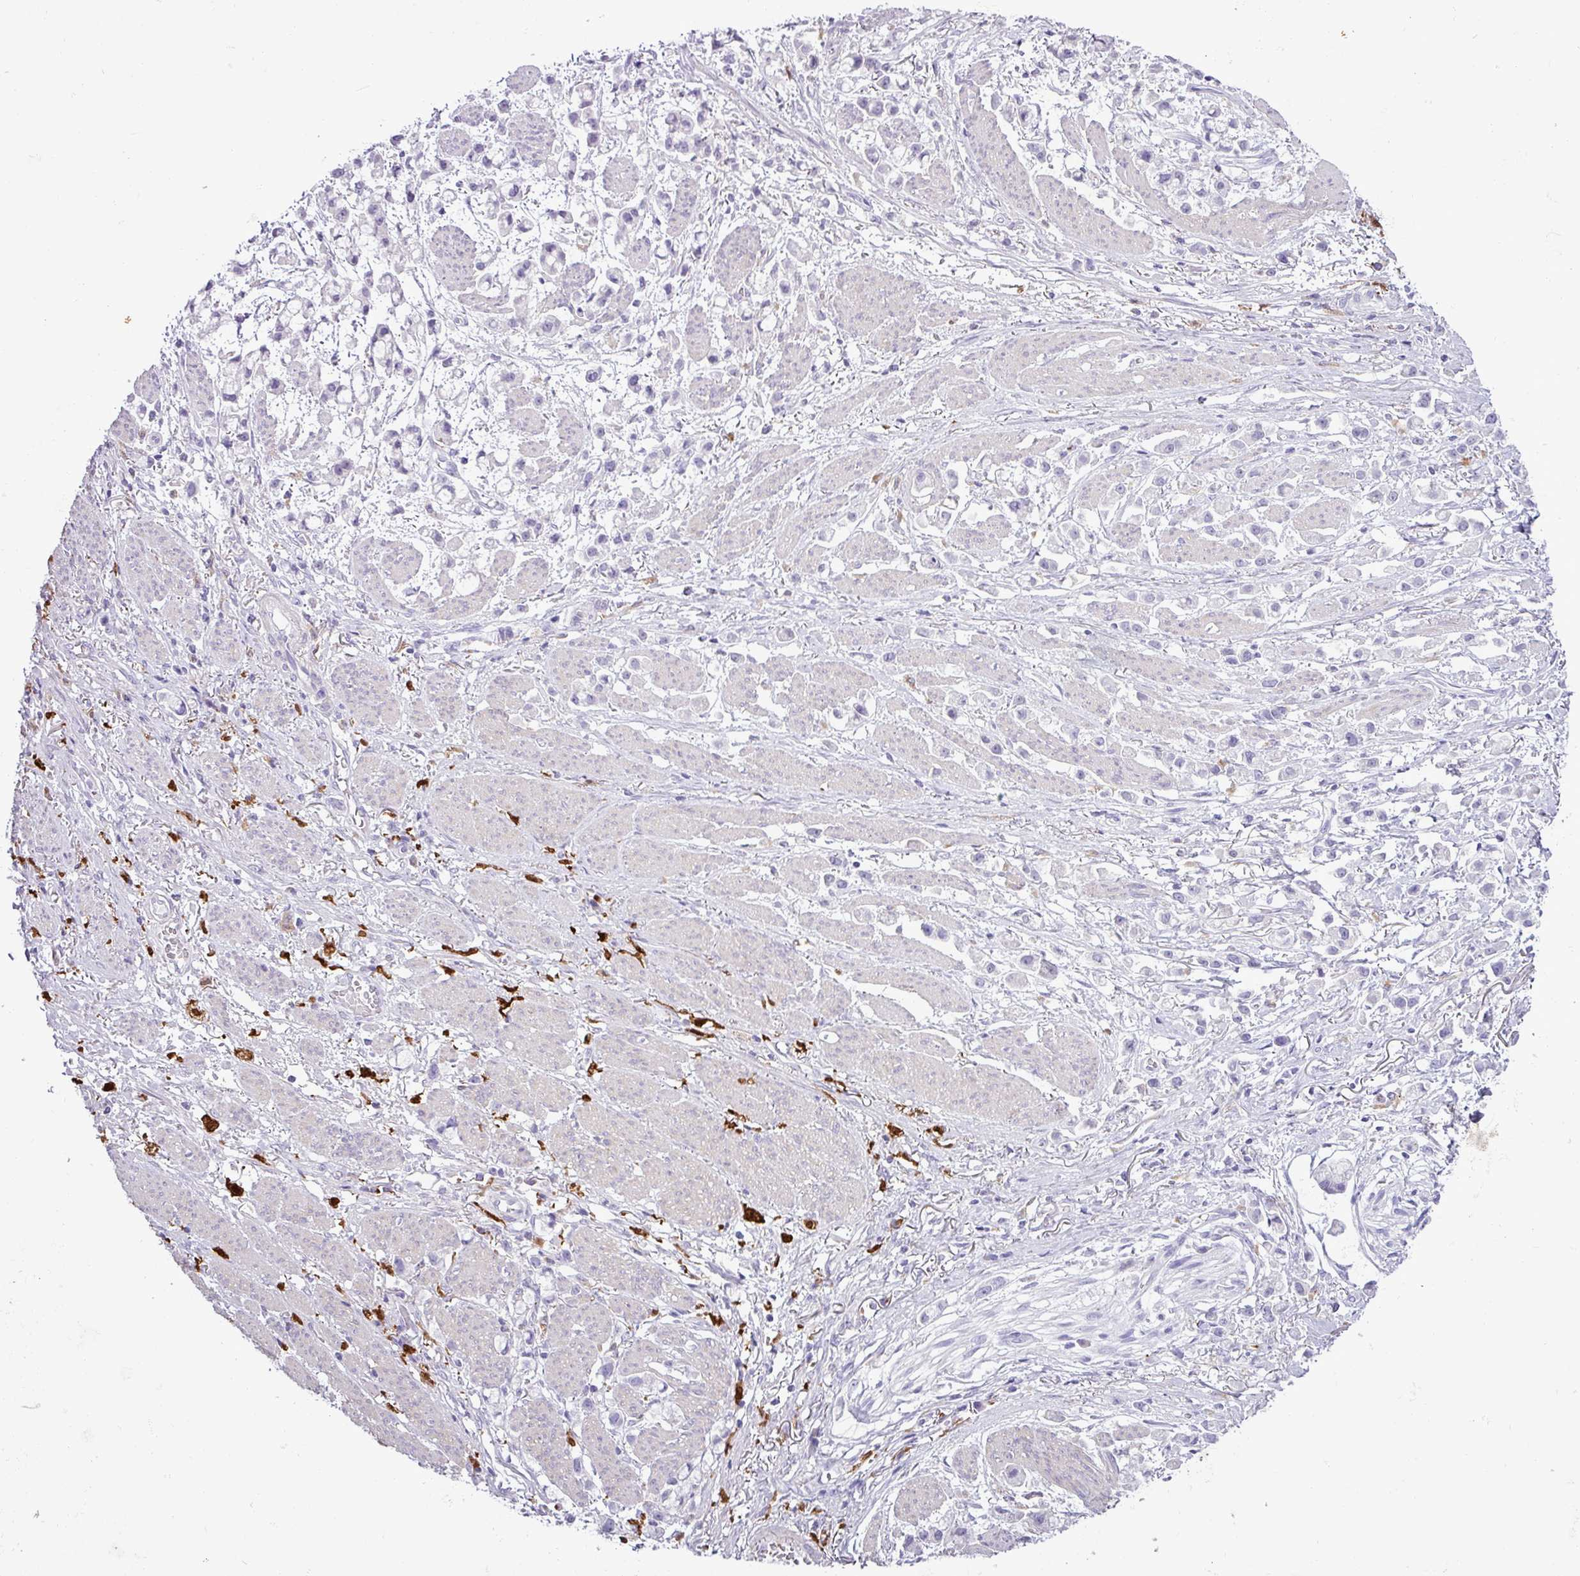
{"staining": {"intensity": "negative", "quantity": "none", "location": "none"}, "tissue": "stomach cancer", "cell_type": "Tumor cells", "image_type": "cancer", "snomed": [{"axis": "morphology", "description": "Adenocarcinoma, NOS"}, {"axis": "topography", "description": "Stomach"}], "caption": "An immunohistochemistry histopathology image of adenocarcinoma (stomach) is shown. There is no staining in tumor cells of adenocarcinoma (stomach). (DAB (3,3'-diaminobenzidine) immunohistochemistry, high magnification).", "gene": "TMEM200C", "patient": {"sex": "female", "age": 81}}